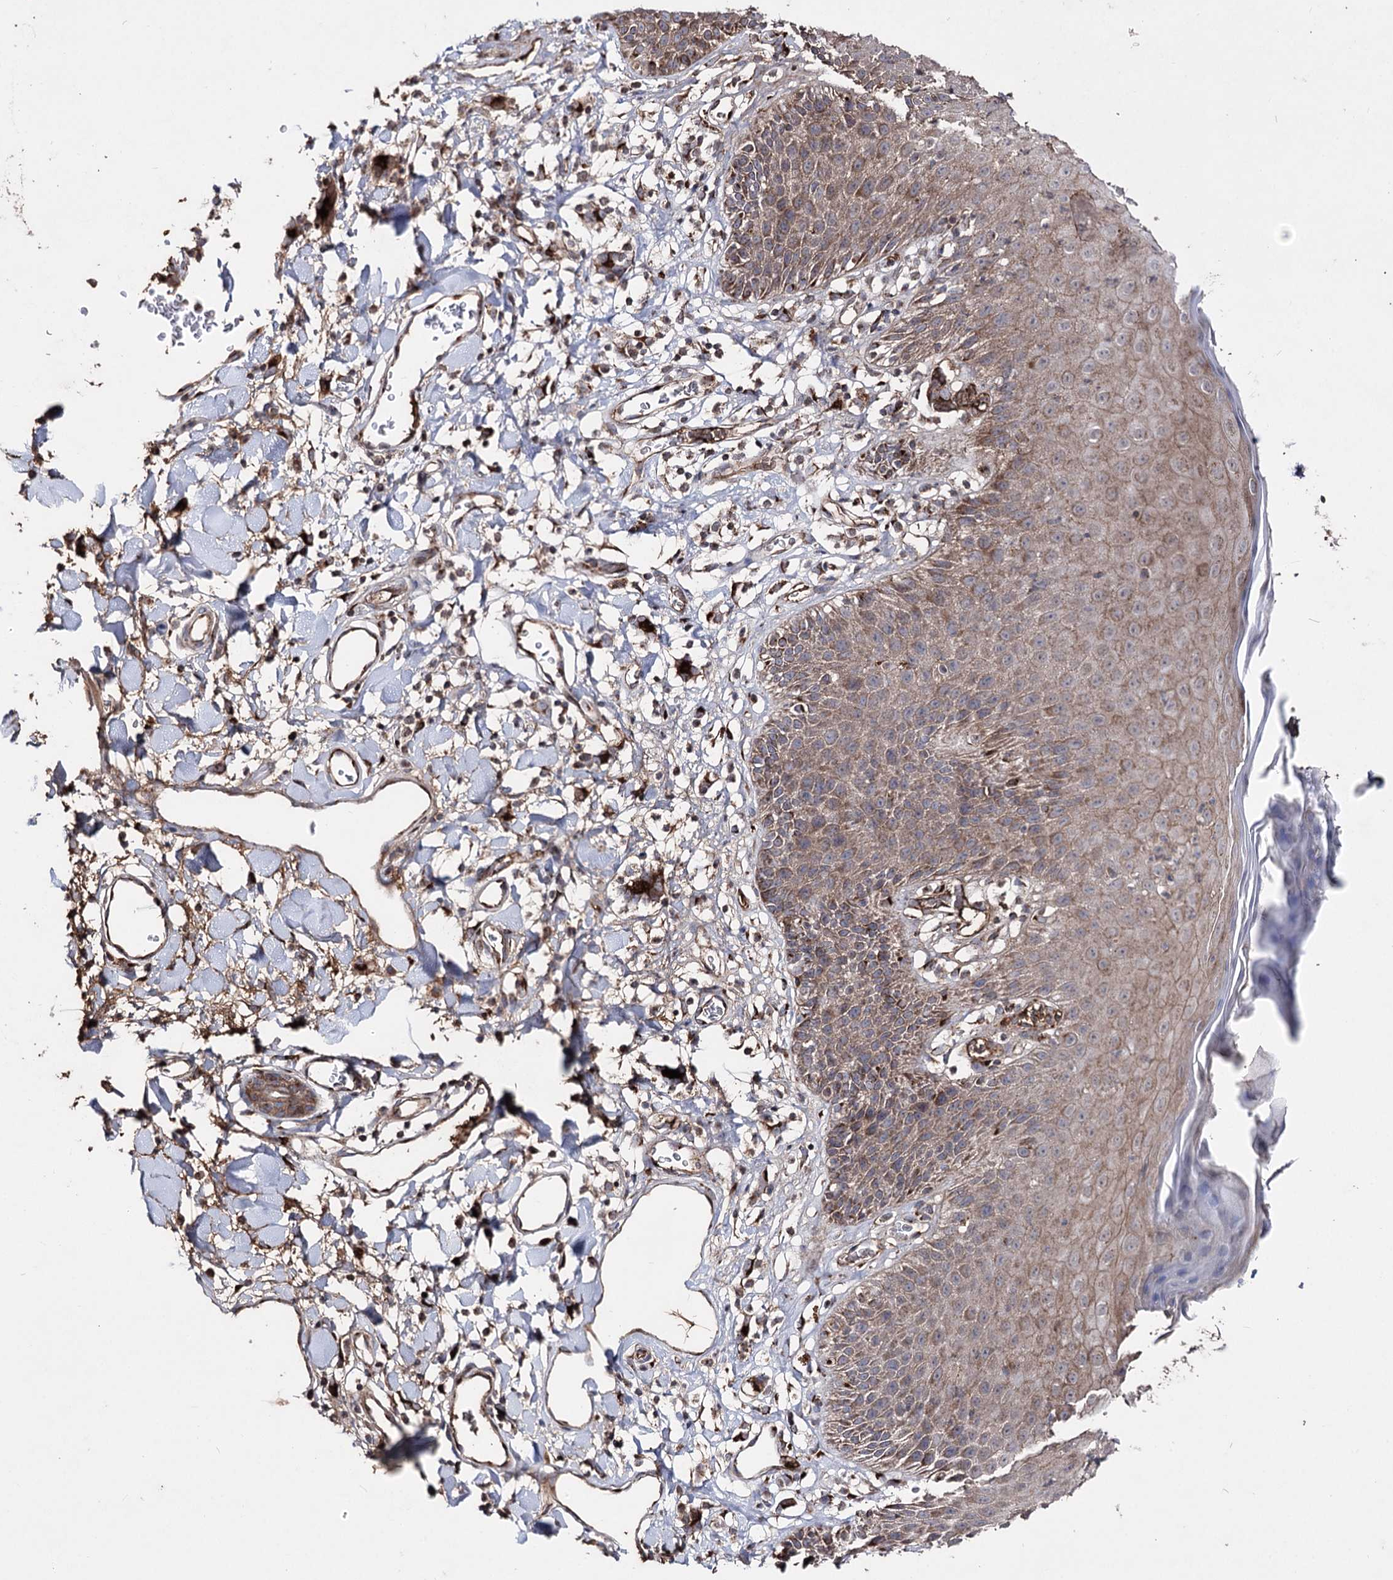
{"staining": {"intensity": "strong", "quantity": "25%-75%", "location": "cytoplasmic/membranous"}, "tissue": "skin", "cell_type": "Epidermal cells", "image_type": "normal", "snomed": [{"axis": "morphology", "description": "Normal tissue, NOS"}, {"axis": "topography", "description": "Vulva"}], "caption": "Brown immunohistochemical staining in unremarkable human skin displays strong cytoplasmic/membranous expression in approximately 25%-75% of epidermal cells.", "gene": "ARHGAP20", "patient": {"sex": "female", "age": 68}}